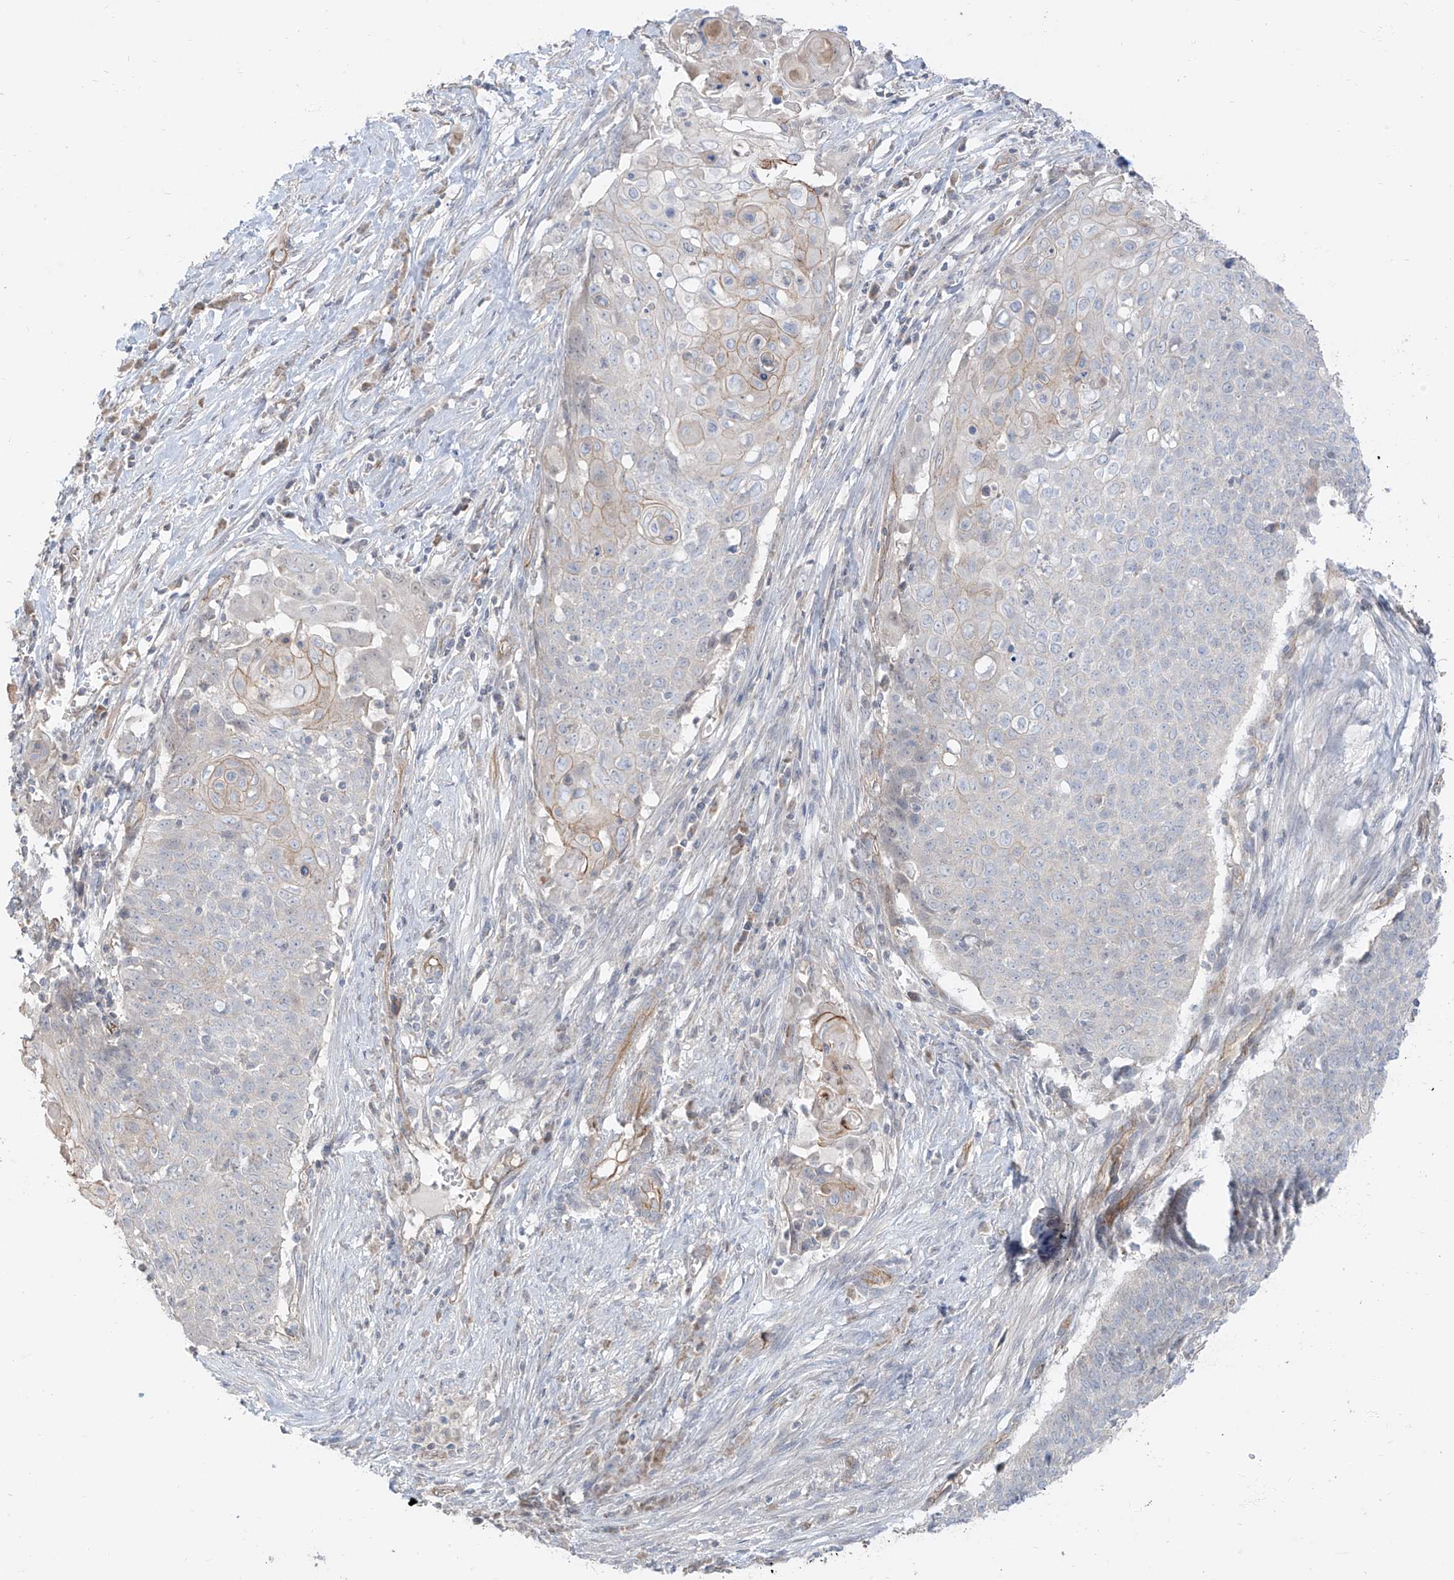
{"staining": {"intensity": "weak", "quantity": "<25%", "location": "cytoplasmic/membranous"}, "tissue": "cervical cancer", "cell_type": "Tumor cells", "image_type": "cancer", "snomed": [{"axis": "morphology", "description": "Squamous cell carcinoma, NOS"}, {"axis": "topography", "description": "Cervix"}], "caption": "The micrograph displays no staining of tumor cells in squamous cell carcinoma (cervical). (Immunohistochemistry, brightfield microscopy, high magnification).", "gene": "EPHX4", "patient": {"sex": "female", "age": 39}}